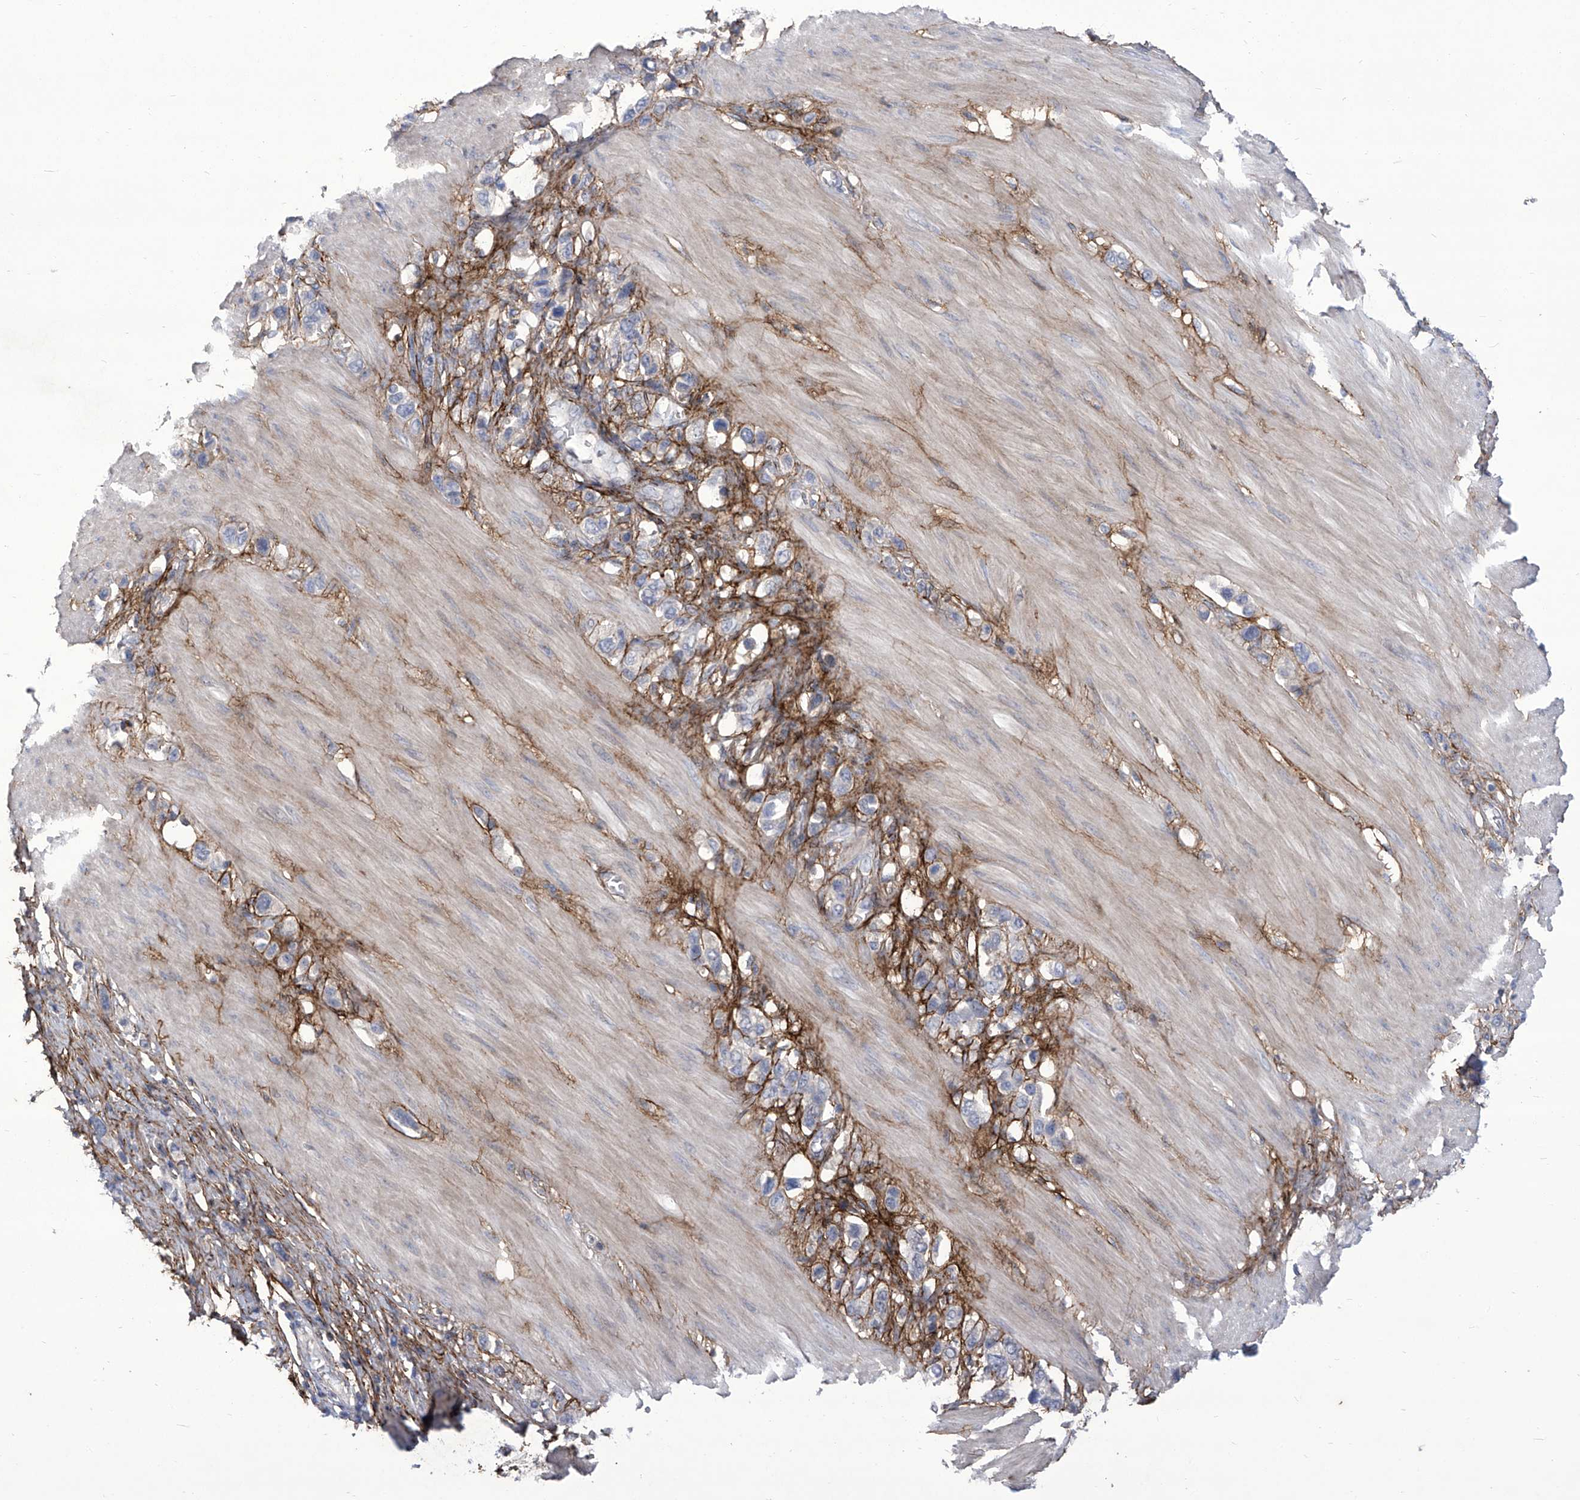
{"staining": {"intensity": "negative", "quantity": "none", "location": "none"}, "tissue": "stomach cancer", "cell_type": "Tumor cells", "image_type": "cancer", "snomed": [{"axis": "morphology", "description": "Adenocarcinoma, NOS"}, {"axis": "topography", "description": "Stomach"}], "caption": "This micrograph is of stomach adenocarcinoma stained with IHC to label a protein in brown with the nuclei are counter-stained blue. There is no expression in tumor cells.", "gene": "TXNIP", "patient": {"sex": "female", "age": 65}}